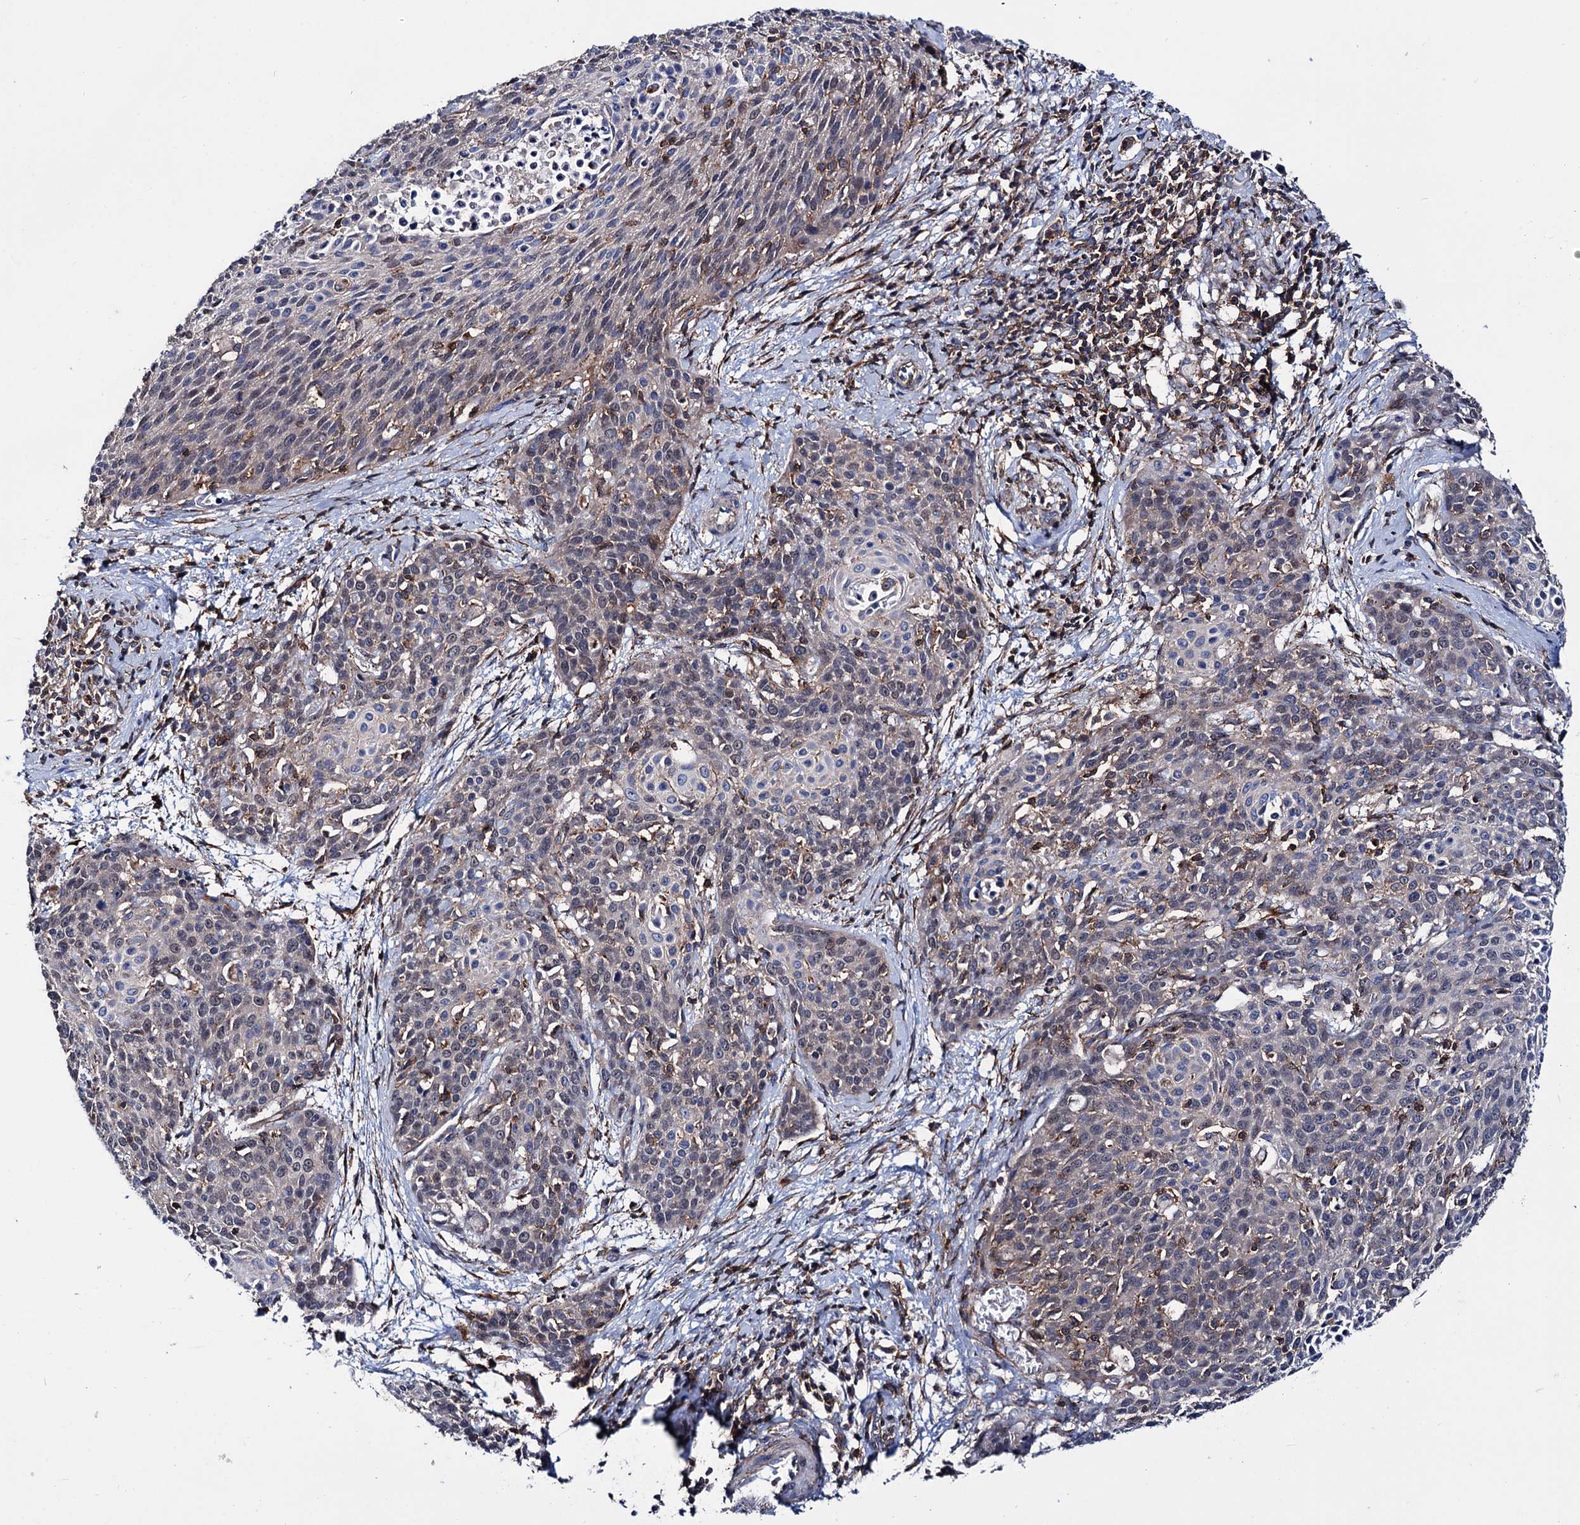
{"staining": {"intensity": "negative", "quantity": "none", "location": "none"}, "tissue": "cervical cancer", "cell_type": "Tumor cells", "image_type": "cancer", "snomed": [{"axis": "morphology", "description": "Squamous cell carcinoma, NOS"}, {"axis": "topography", "description": "Cervix"}], "caption": "IHC micrograph of cervical cancer (squamous cell carcinoma) stained for a protein (brown), which demonstrates no staining in tumor cells. Nuclei are stained in blue.", "gene": "DEF6", "patient": {"sex": "female", "age": 38}}